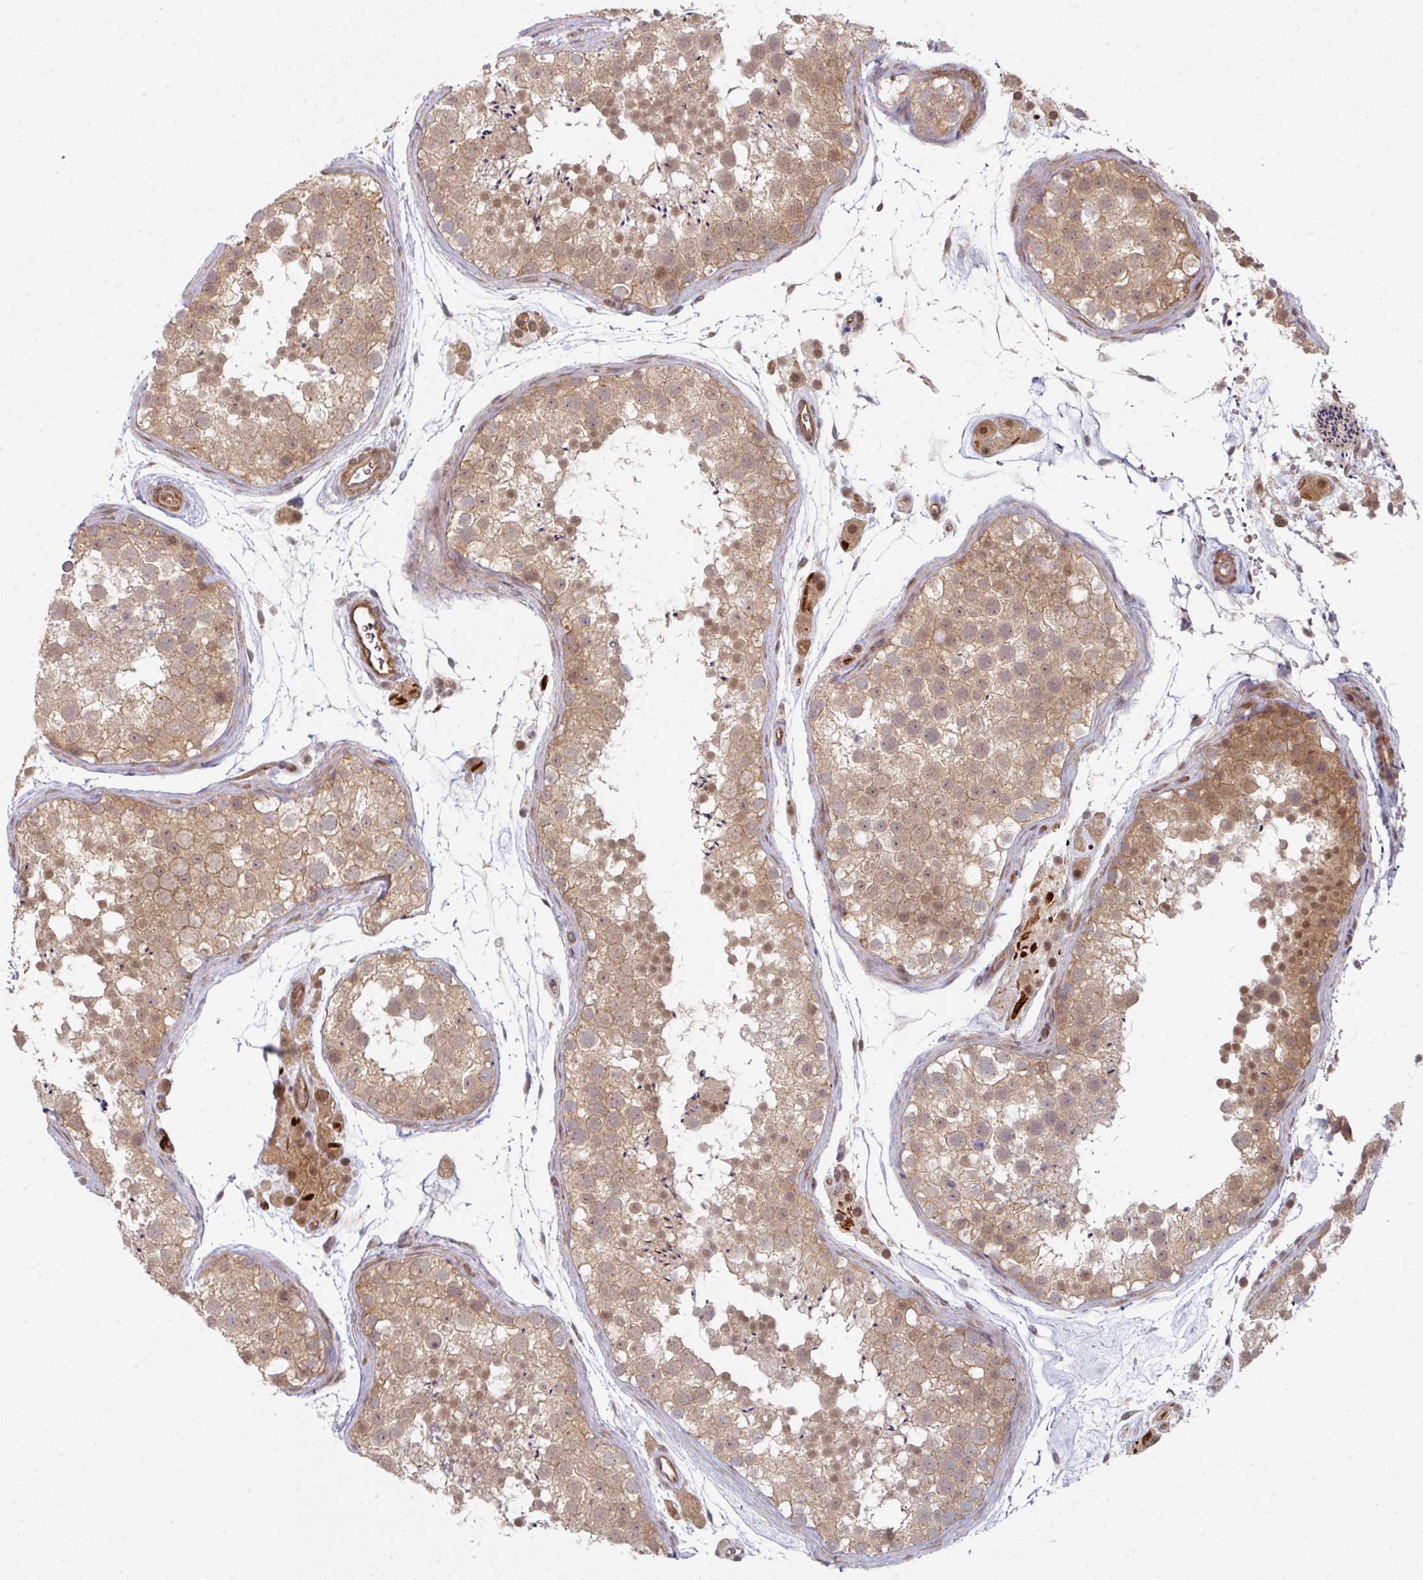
{"staining": {"intensity": "moderate", "quantity": "25%-75%", "location": "cytoplasmic/membranous,nuclear"}, "tissue": "testis", "cell_type": "Cells in seminiferous ducts", "image_type": "normal", "snomed": [{"axis": "morphology", "description": "Normal tissue, NOS"}, {"axis": "topography", "description": "Testis"}], "caption": "A brown stain shows moderate cytoplasmic/membranous,nuclear expression of a protein in cells in seminiferous ducts of normal testis. (DAB = brown stain, brightfield microscopy at high magnification).", "gene": "PSME3IP1", "patient": {"sex": "male", "age": 41}}